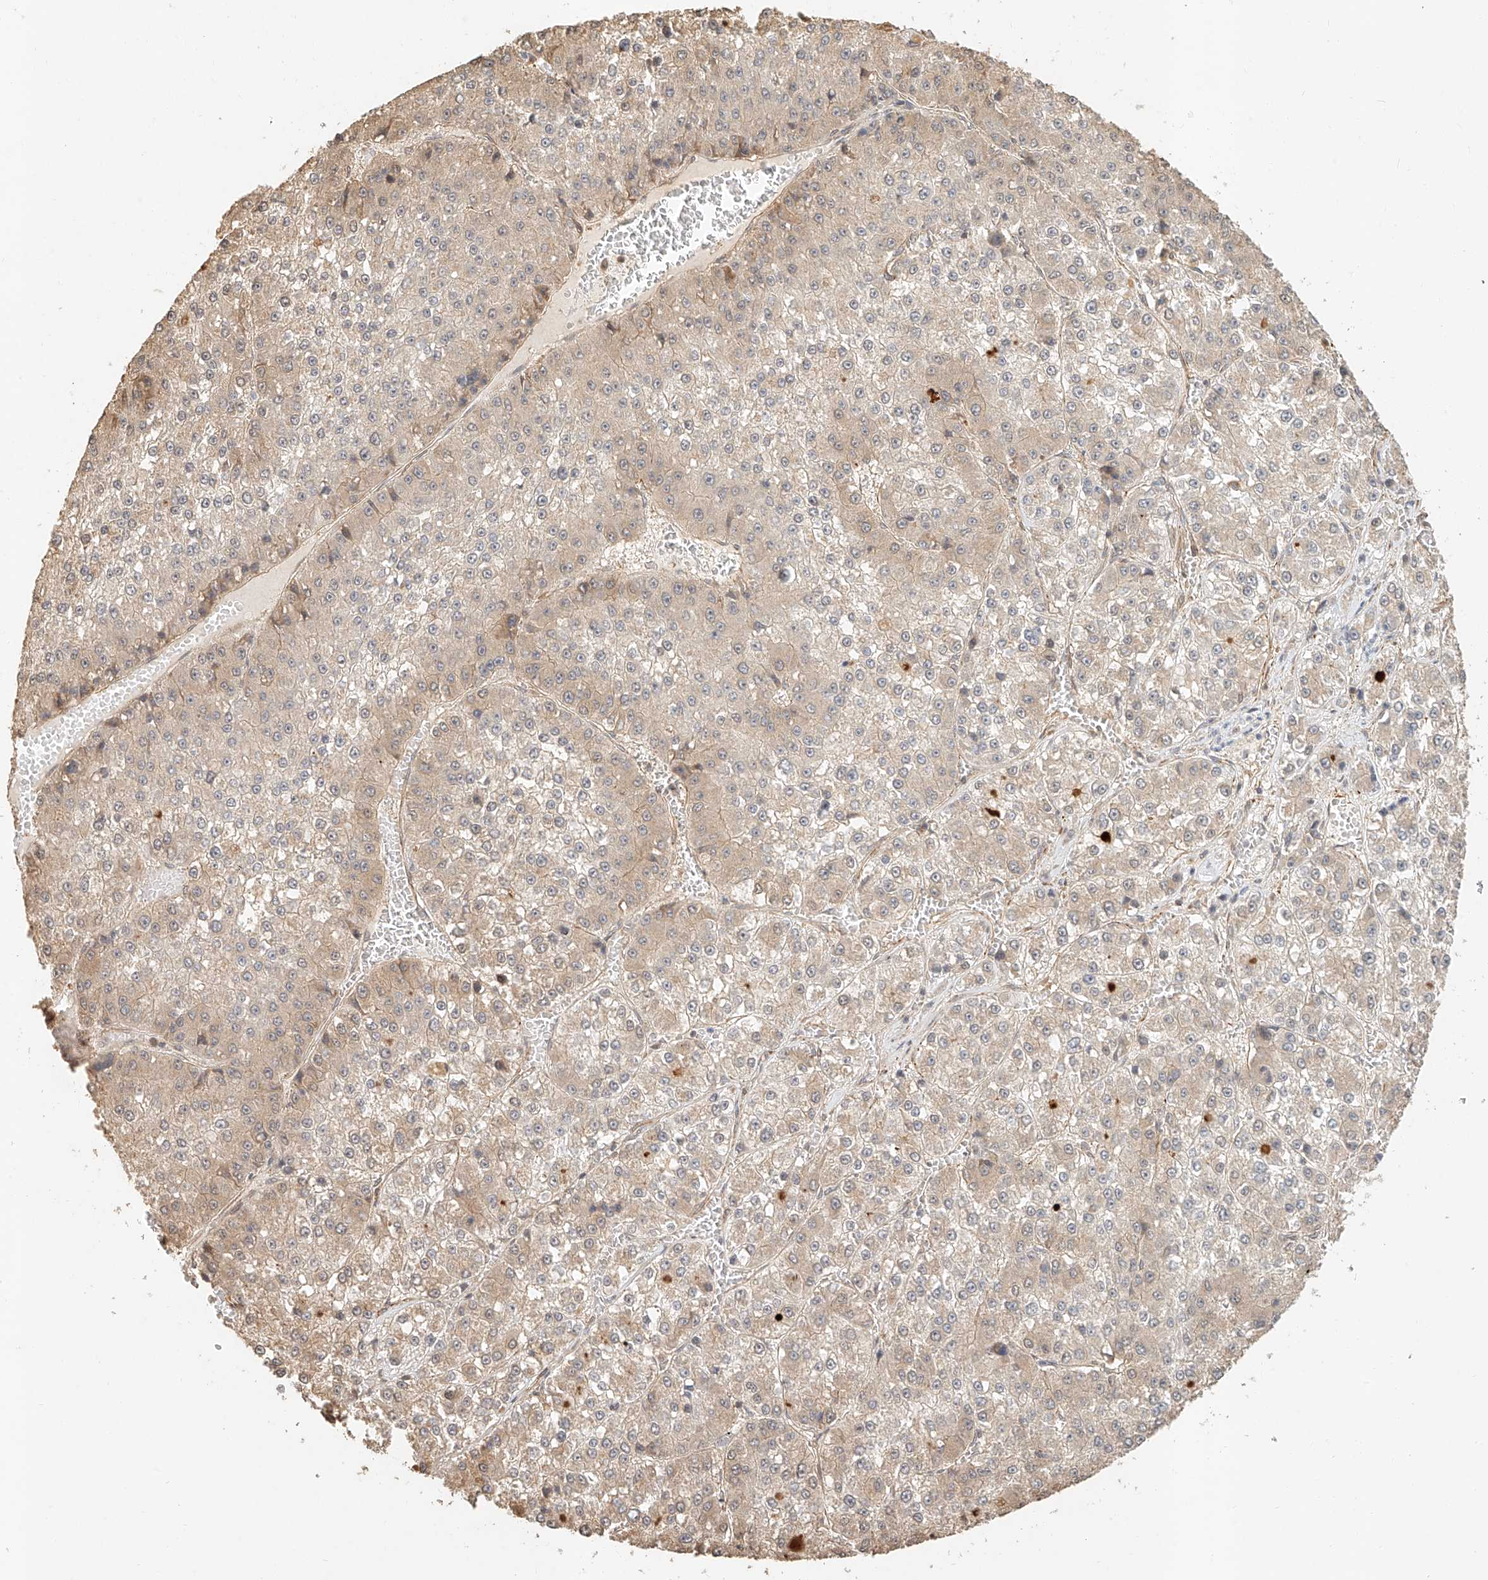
{"staining": {"intensity": "weak", "quantity": "25%-75%", "location": "cytoplasmic/membranous"}, "tissue": "liver cancer", "cell_type": "Tumor cells", "image_type": "cancer", "snomed": [{"axis": "morphology", "description": "Carcinoma, Hepatocellular, NOS"}, {"axis": "topography", "description": "Liver"}], "caption": "Protein expression by IHC demonstrates weak cytoplasmic/membranous positivity in approximately 25%-75% of tumor cells in hepatocellular carcinoma (liver).", "gene": "NAP1L1", "patient": {"sex": "female", "age": 73}}